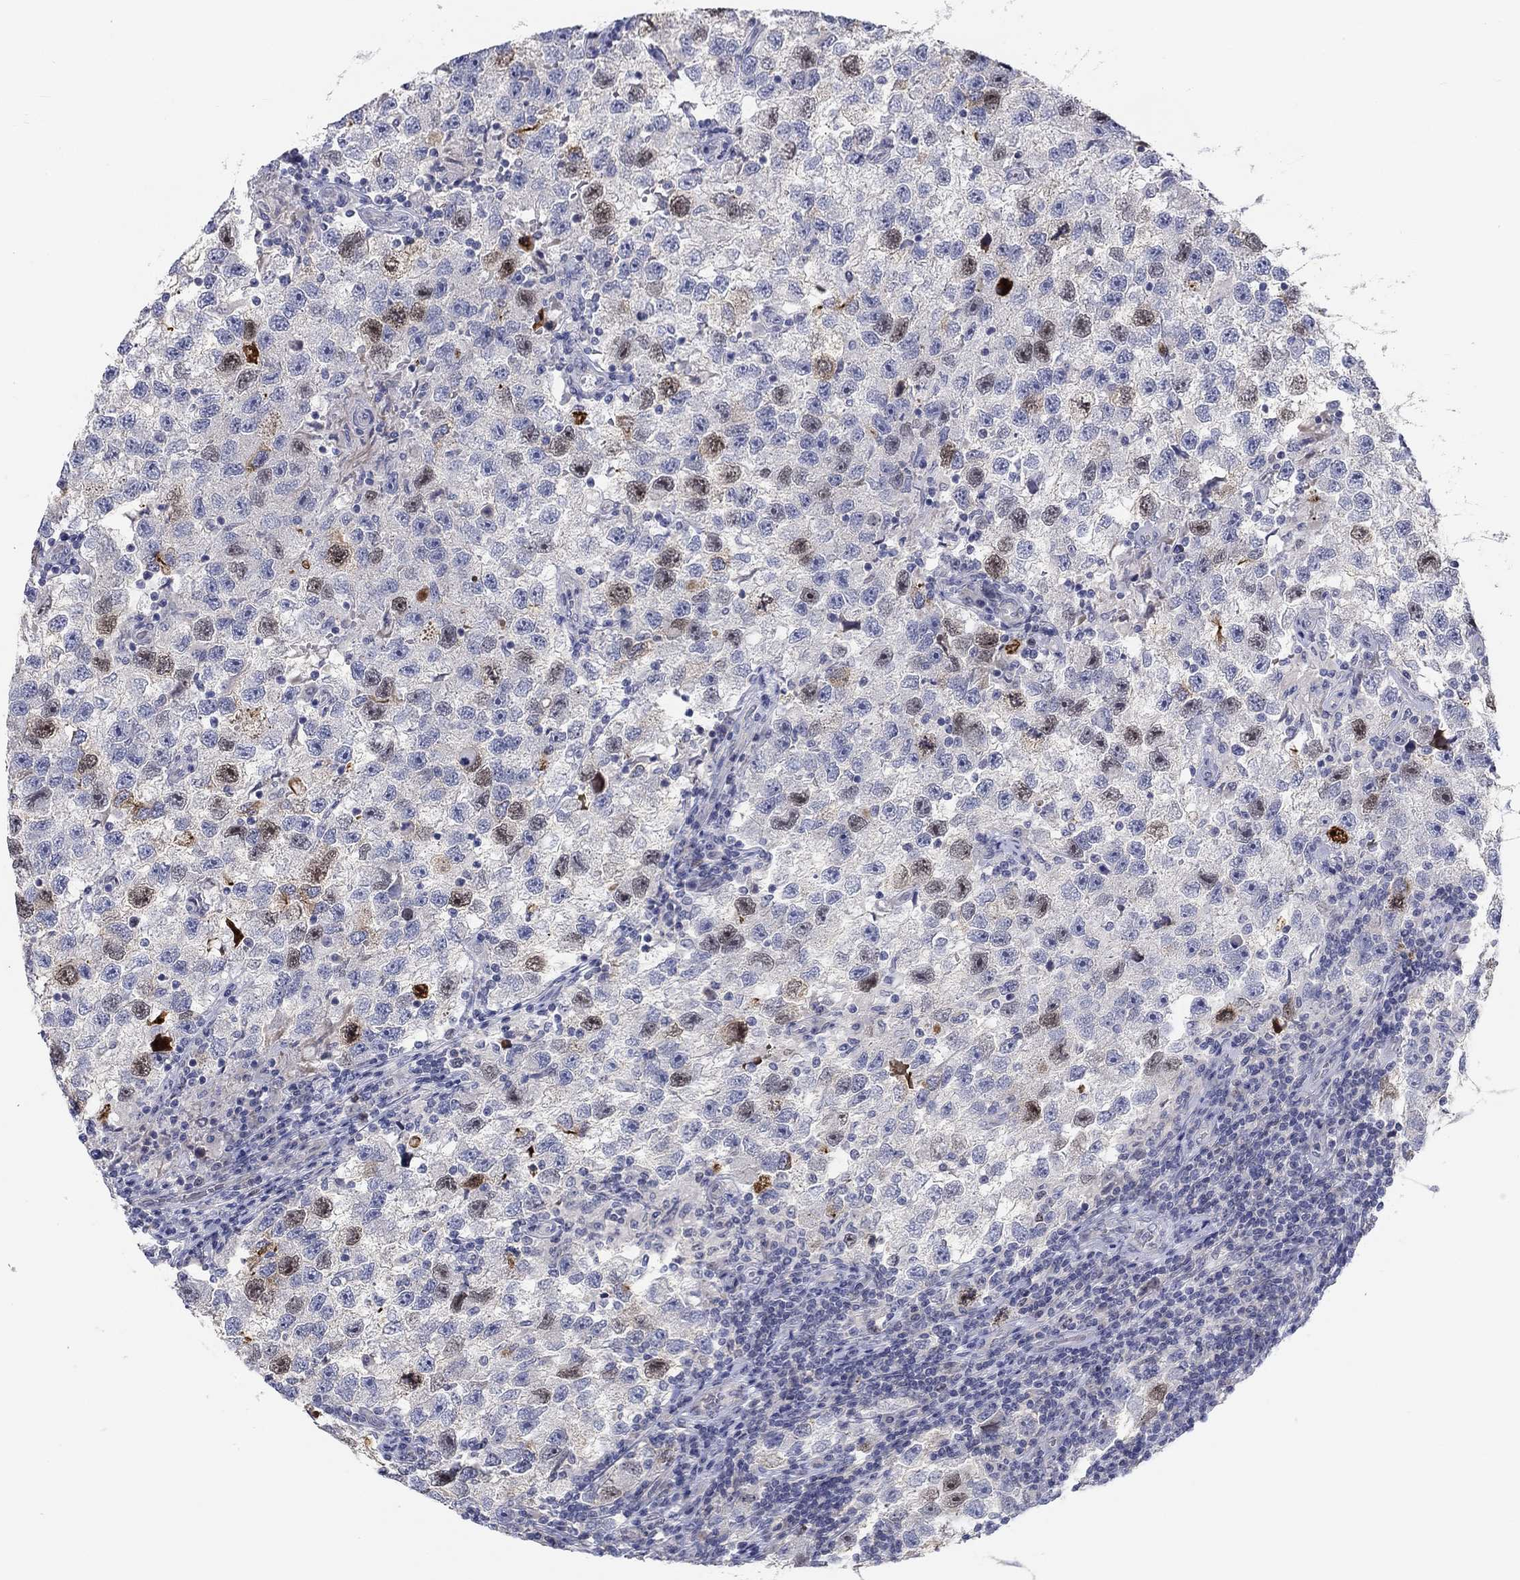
{"staining": {"intensity": "moderate", "quantity": "<25%", "location": "nuclear"}, "tissue": "testis cancer", "cell_type": "Tumor cells", "image_type": "cancer", "snomed": [{"axis": "morphology", "description": "Seminoma, NOS"}, {"axis": "topography", "description": "Testis"}], "caption": "IHC of testis cancer (seminoma) shows low levels of moderate nuclear expression in about <25% of tumor cells. (DAB IHC, brown staining for protein, blue staining for nuclei).", "gene": "PRC1", "patient": {"sex": "male", "age": 26}}